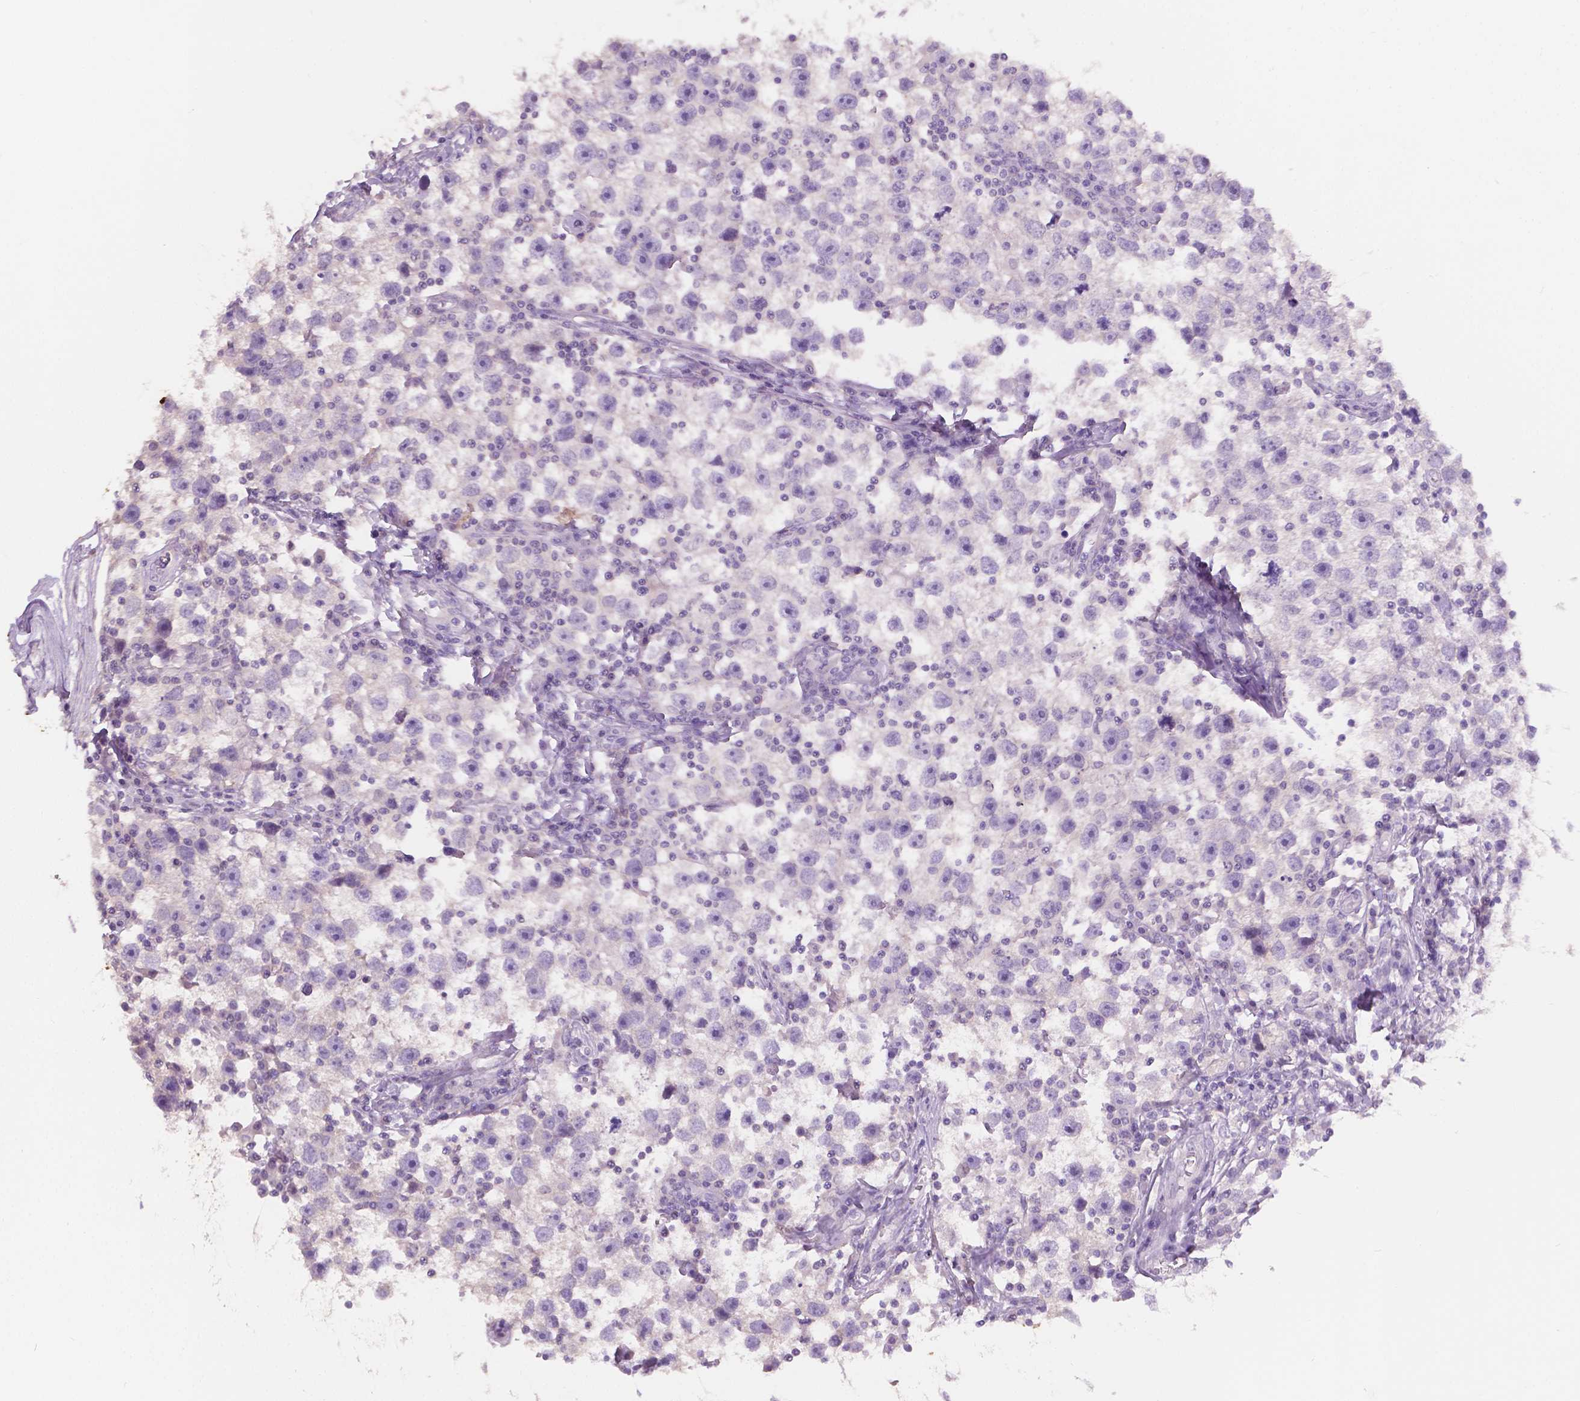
{"staining": {"intensity": "negative", "quantity": "none", "location": "none"}, "tissue": "testis cancer", "cell_type": "Tumor cells", "image_type": "cancer", "snomed": [{"axis": "morphology", "description": "Seminoma, NOS"}, {"axis": "topography", "description": "Testis"}], "caption": "DAB immunohistochemical staining of testis seminoma exhibits no significant expression in tumor cells.", "gene": "SBSN", "patient": {"sex": "male", "age": 30}}